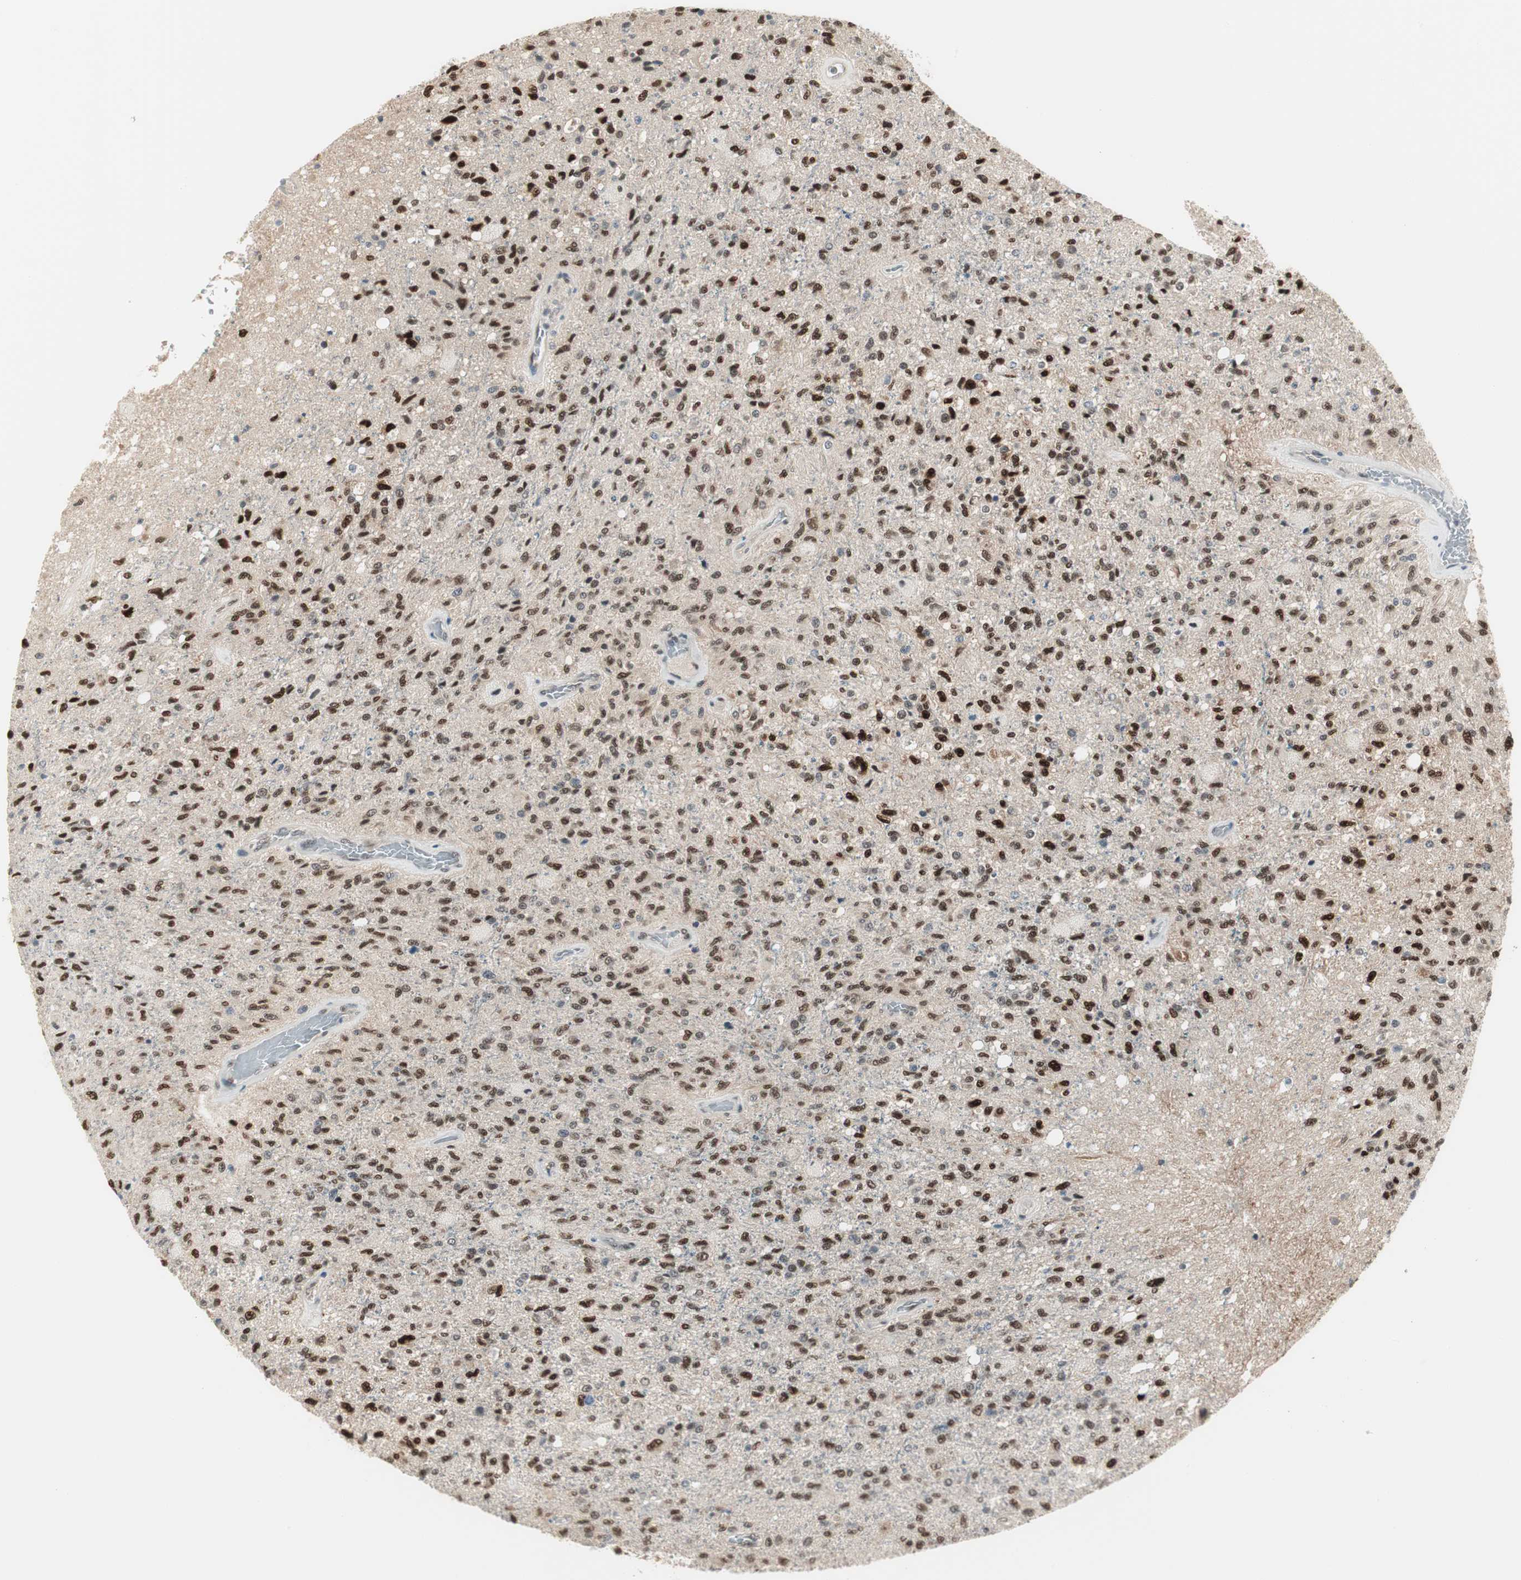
{"staining": {"intensity": "strong", "quantity": ">75%", "location": "nuclear"}, "tissue": "glioma", "cell_type": "Tumor cells", "image_type": "cancer", "snomed": [{"axis": "morphology", "description": "Normal tissue, NOS"}, {"axis": "morphology", "description": "Glioma, malignant, High grade"}, {"axis": "topography", "description": "Cerebral cortex"}], "caption": "The image reveals a brown stain indicating the presence of a protein in the nuclear of tumor cells in malignant glioma (high-grade). The staining was performed using DAB (3,3'-diaminobenzidine), with brown indicating positive protein expression. Nuclei are stained blue with hematoxylin.", "gene": "LONP2", "patient": {"sex": "male", "age": 77}}